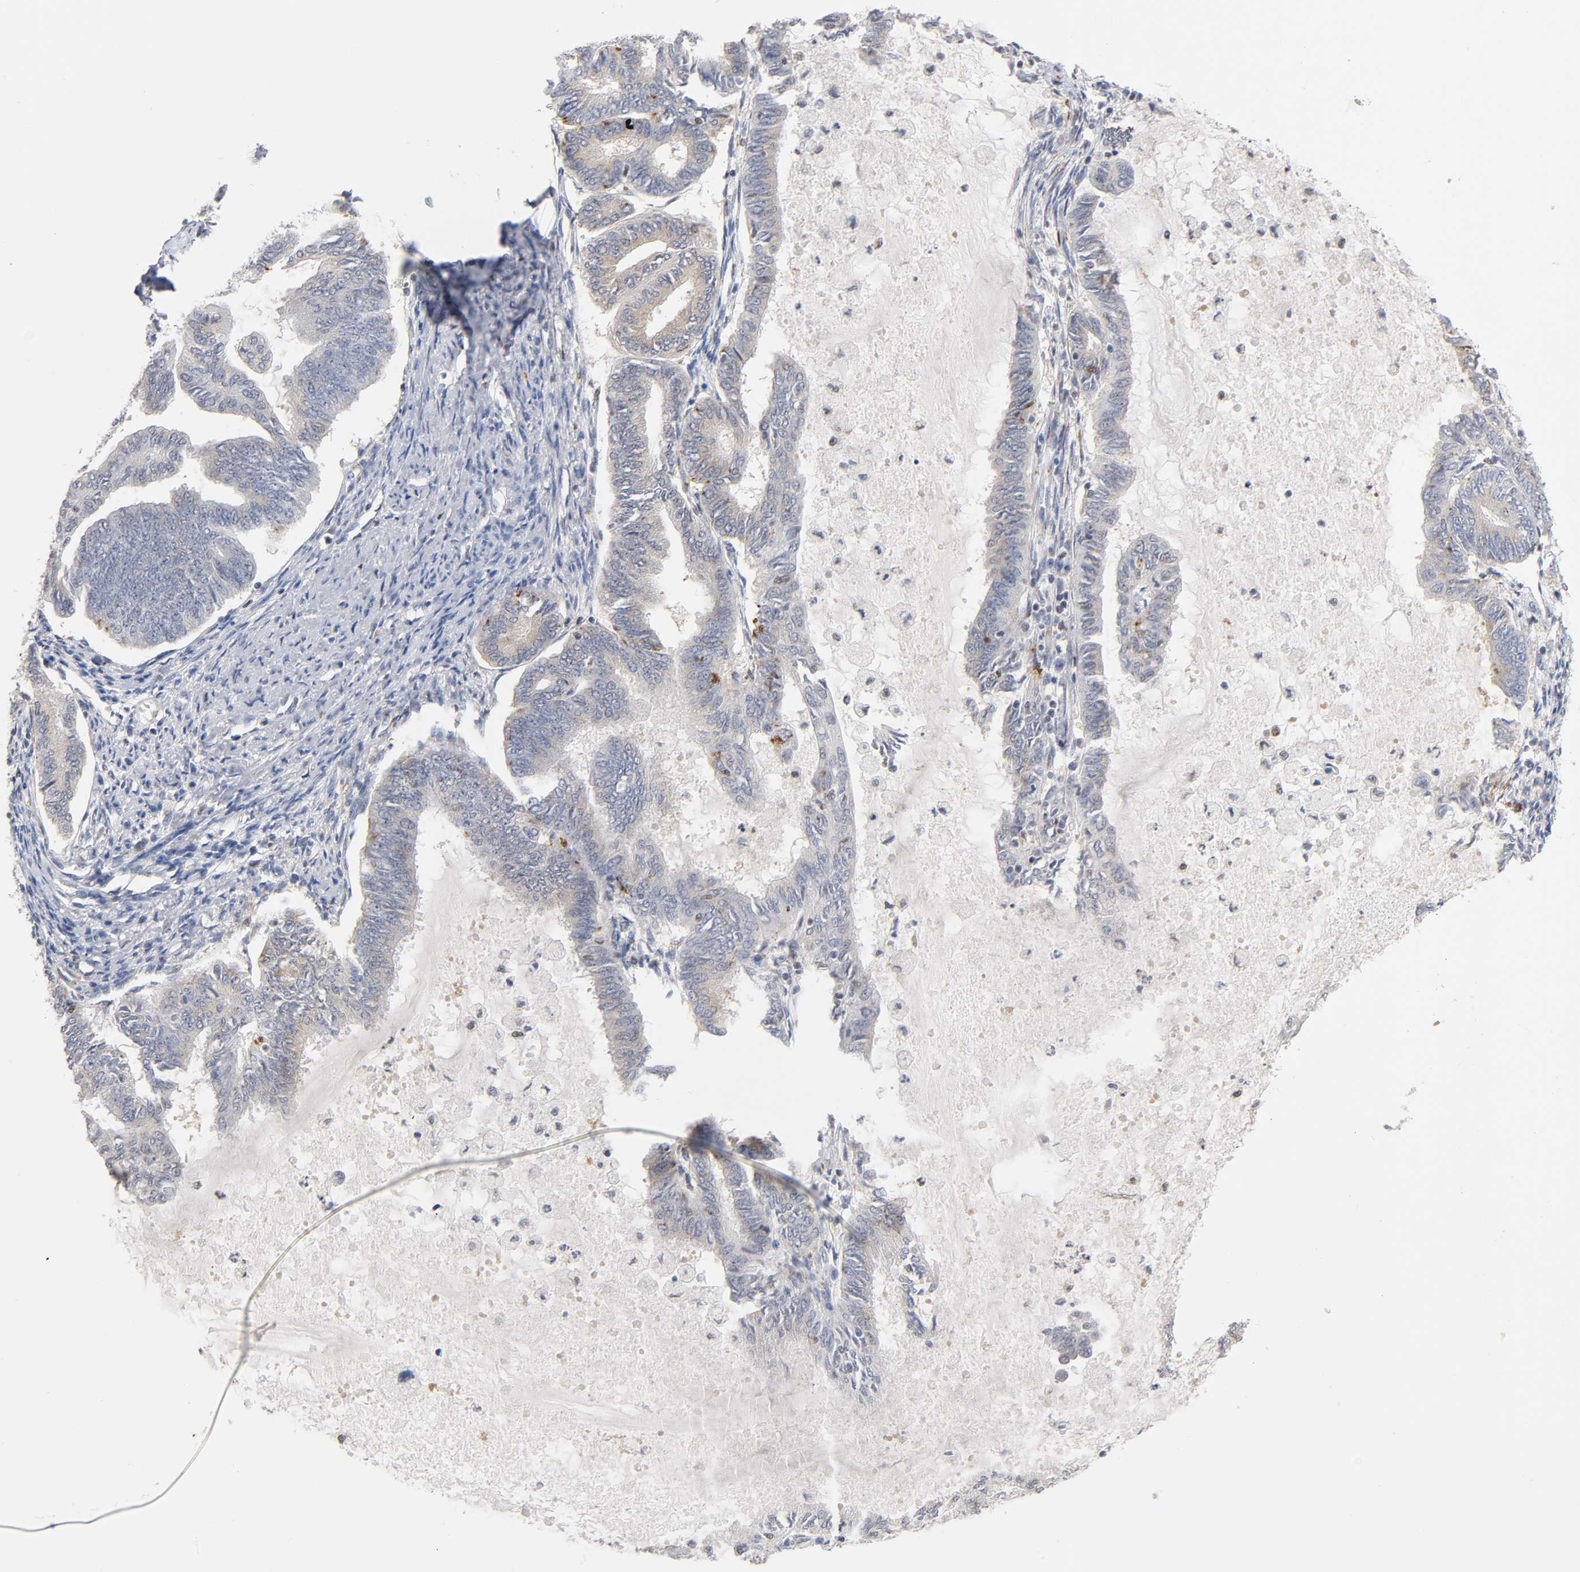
{"staining": {"intensity": "weak", "quantity": "<25%", "location": "cytoplasmic/membranous"}, "tissue": "endometrial cancer", "cell_type": "Tumor cells", "image_type": "cancer", "snomed": [{"axis": "morphology", "description": "Adenocarcinoma, NOS"}, {"axis": "topography", "description": "Endometrium"}], "caption": "Immunohistochemistry histopathology image of neoplastic tissue: human endometrial cancer stained with DAB reveals no significant protein positivity in tumor cells.", "gene": "RUNX1", "patient": {"sex": "female", "age": 86}}